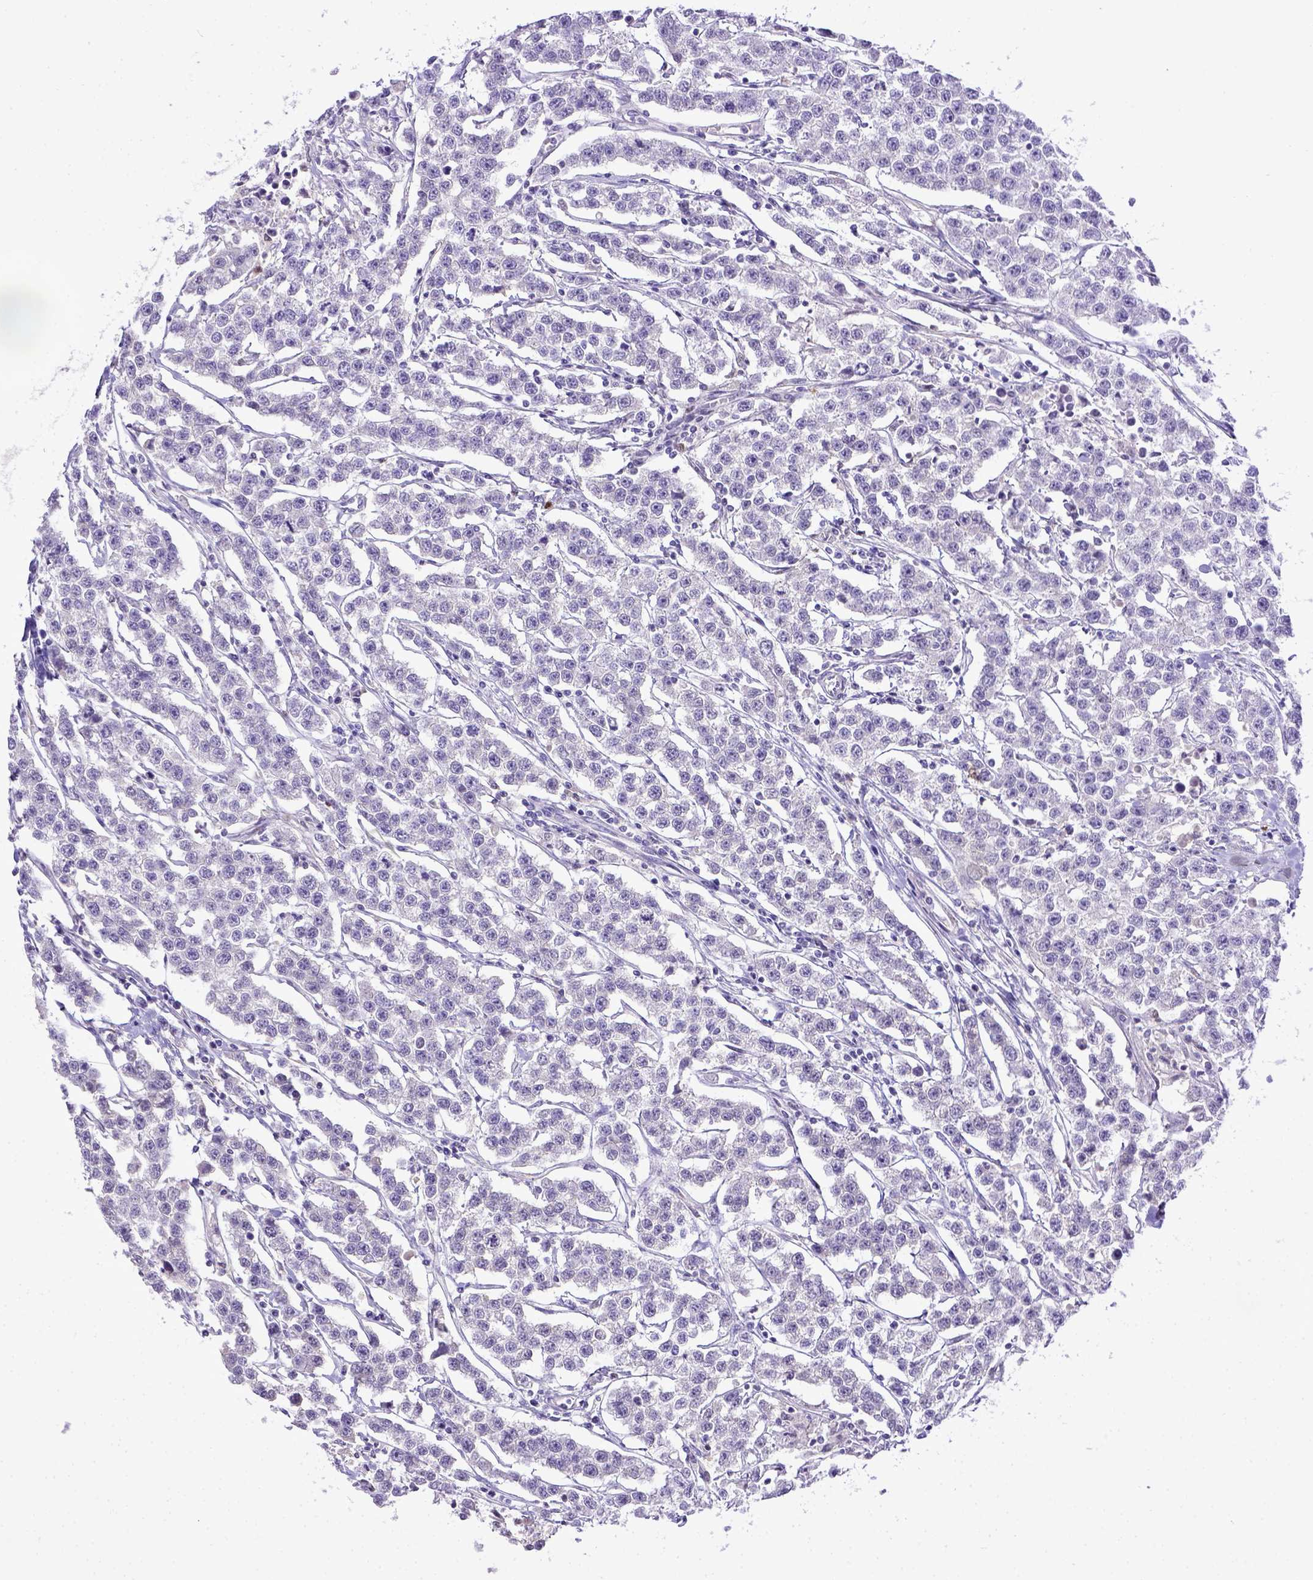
{"staining": {"intensity": "negative", "quantity": "none", "location": "none"}, "tissue": "testis cancer", "cell_type": "Tumor cells", "image_type": "cancer", "snomed": [{"axis": "morphology", "description": "Seminoma, NOS"}, {"axis": "topography", "description": "Testis"}], "caption": "A photomicrograph of human testis cancer is negative for staining in tumor cells. (Brightfield microscopy of DAB IHC at high magnification).", "gene": "CDKN1A", "patient": {"sex": "male", "age": 59}}